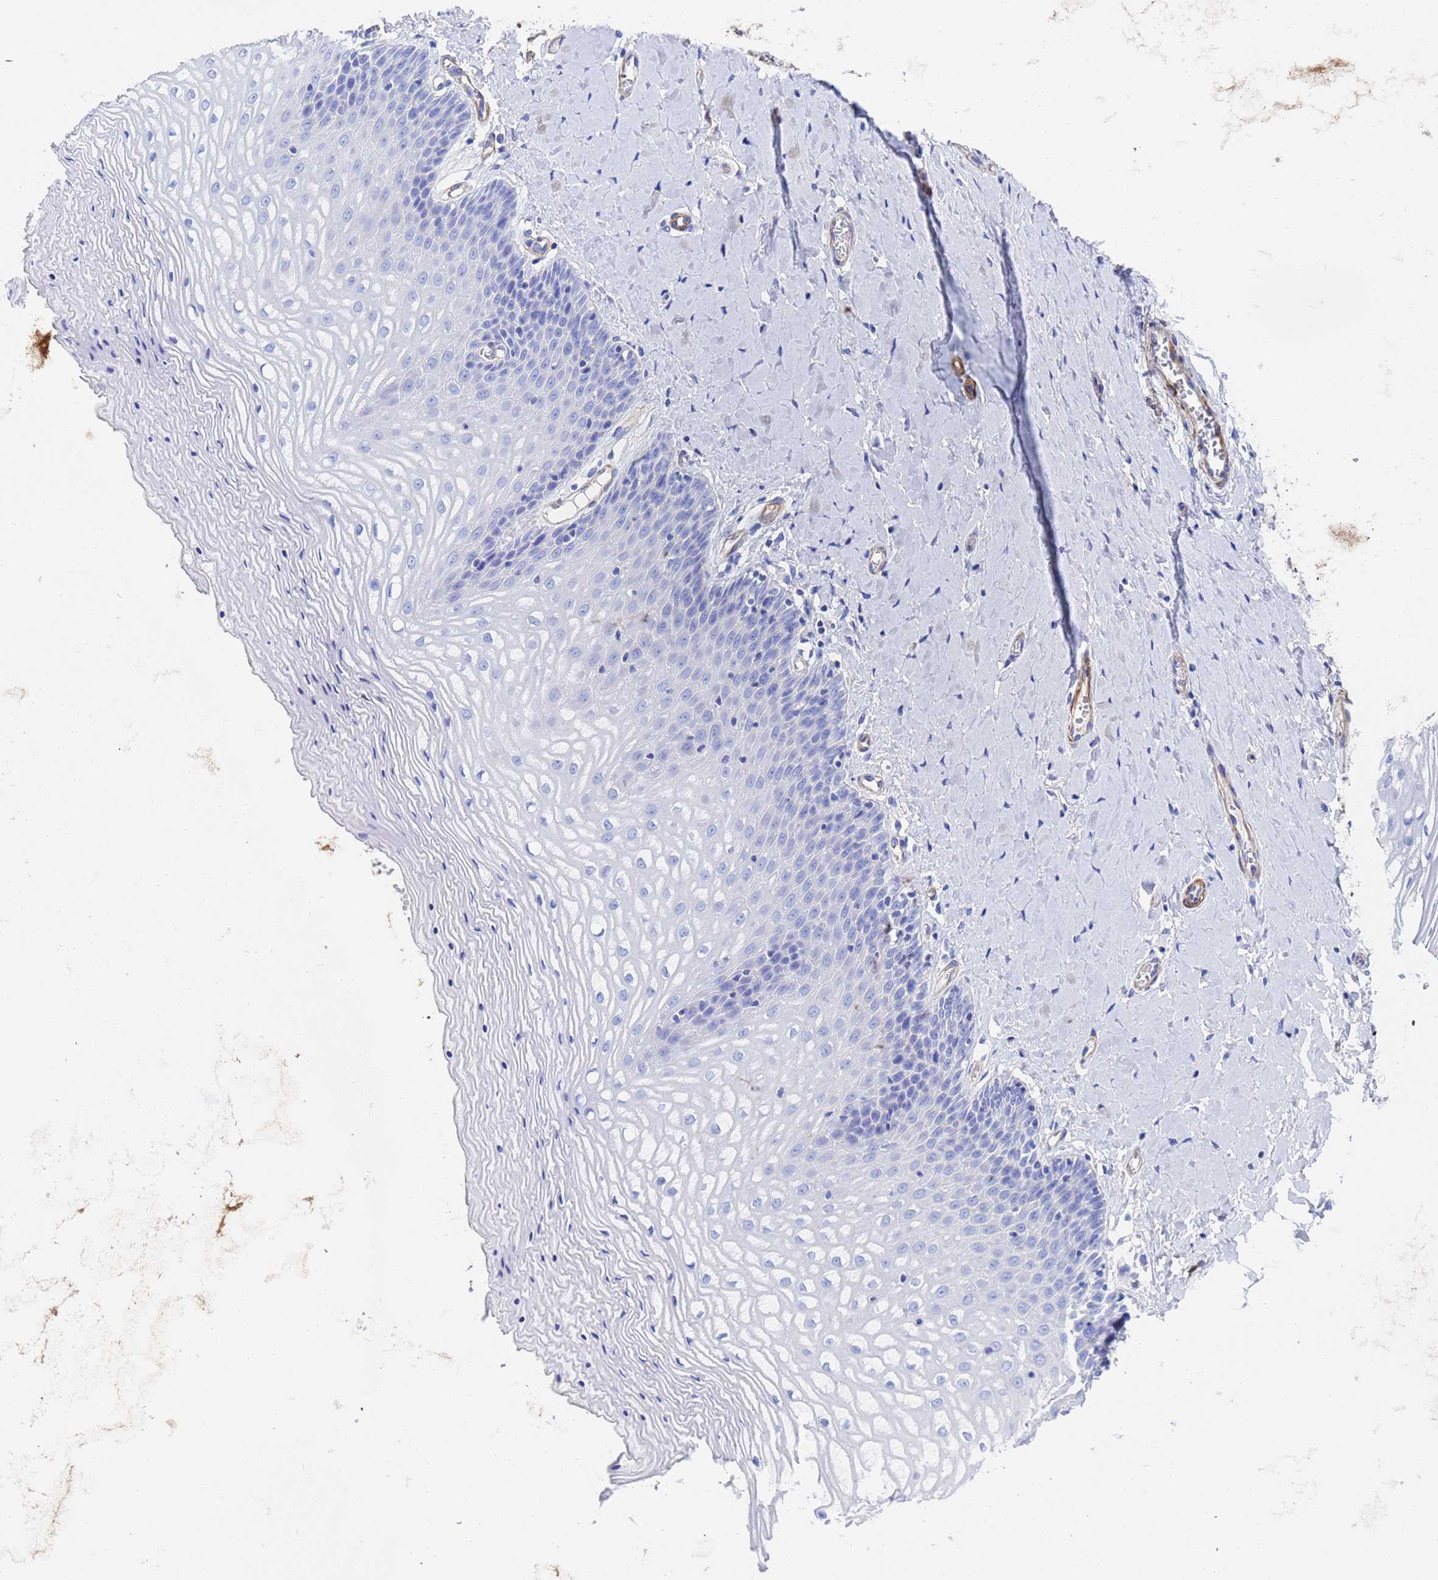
{"staining": {"intensity": "negative", "quantity": "none", "location": "none"}, "tissue": "vagina", "cell_type": "Squamous epithelial cells", "image_type": "normal", "snomed": [{"axis": "morphology", "description": "Normal tissue, NOS"}, {"axis": "topography", "description": "Vagina"}], "caption": "Photomicrograph shows no significant protein positivity in squamous epithelial cells of unremarkable vagina.", "gene": "CST1", "patient": {"sex": "female", "age": 65}}